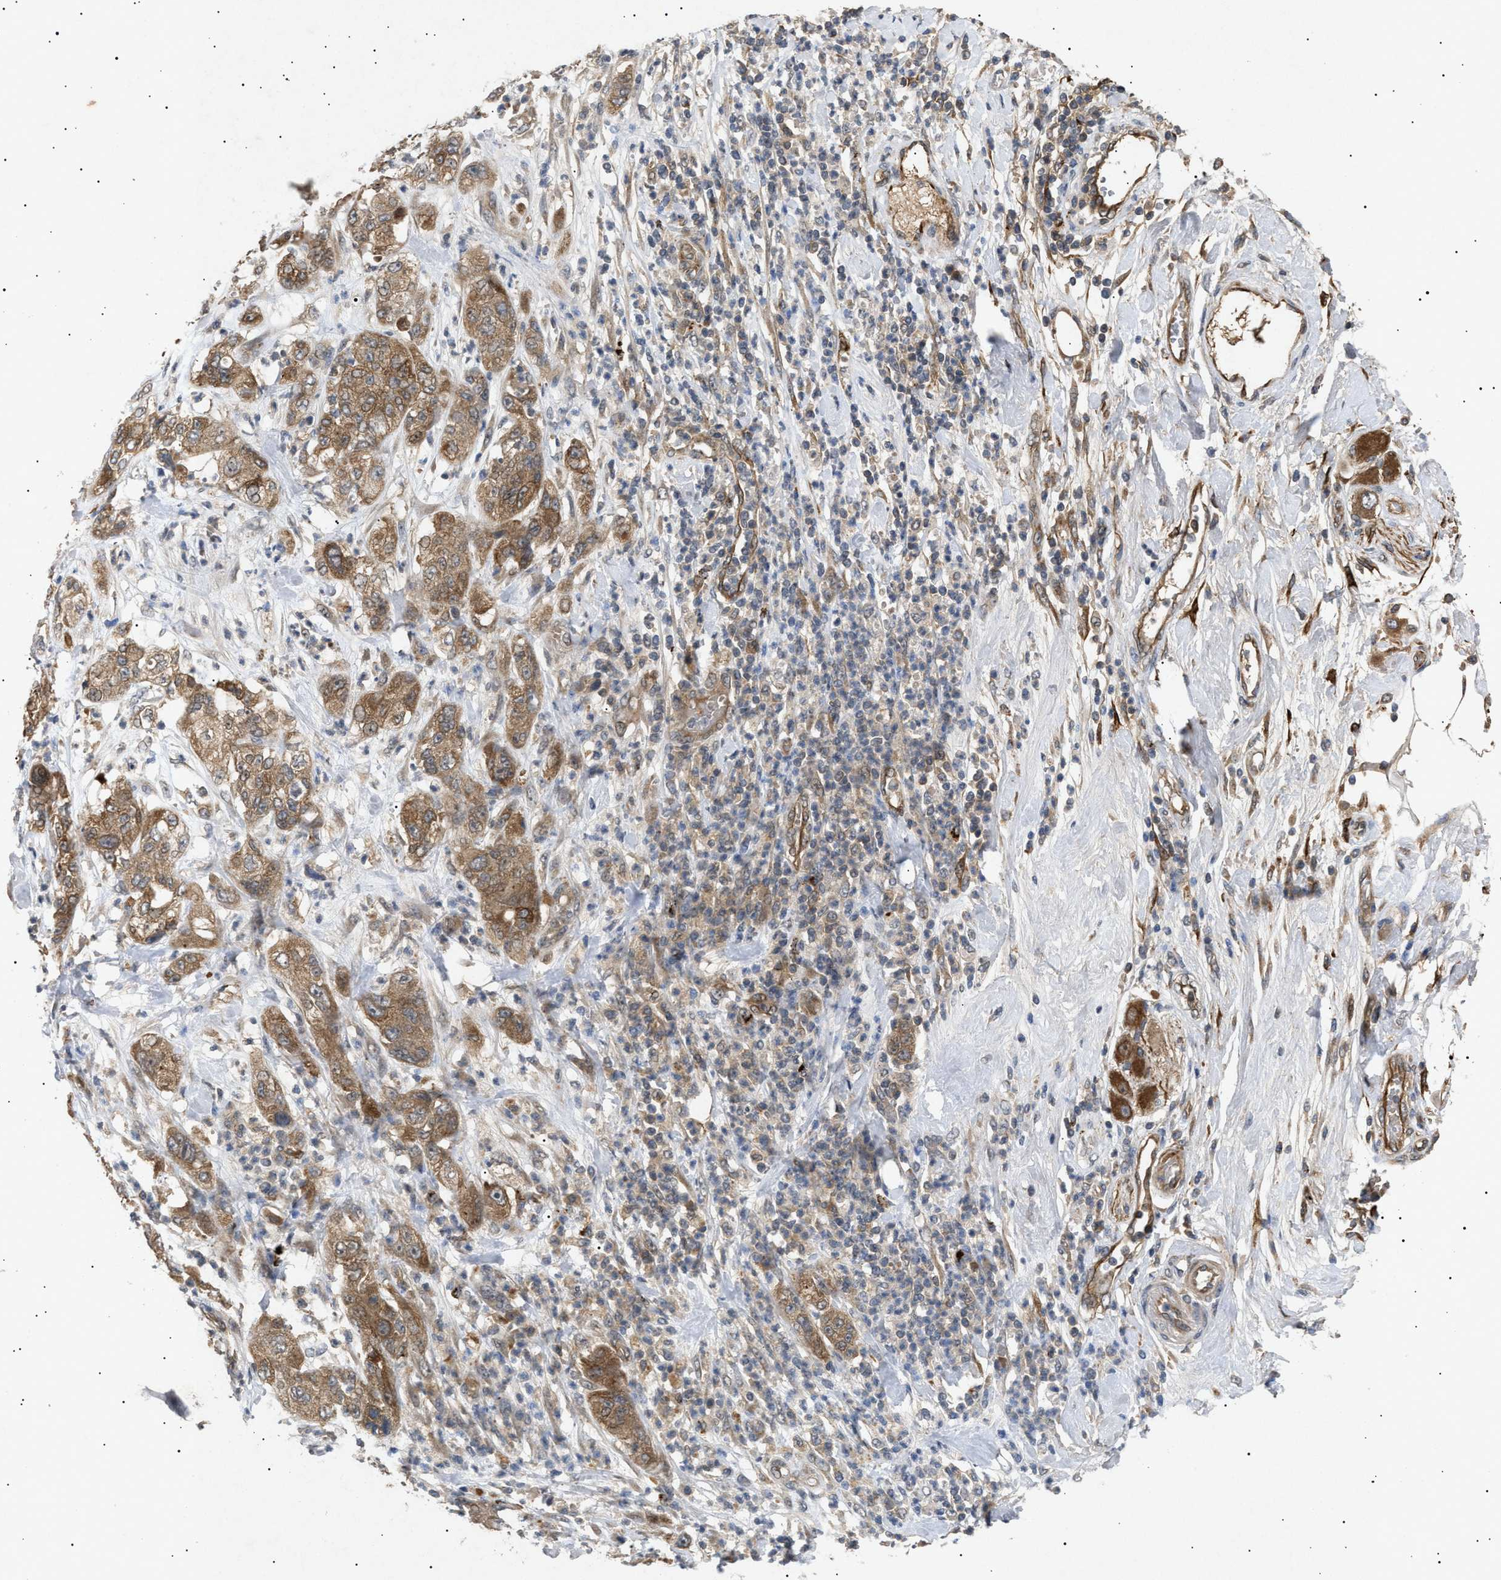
{"staining": {"intensity": "moderate", "quantity": ">75%", "location": "cytoplasmic/membranous"}, "tissue": "pancreatic cancer", "cell_type": "Tumor cells", "image_type": "cancer", "snomed": [{"axis": "morphology", "description": "Adenocarcinoma, NOS"}, {"axis": "topography", "description": "Pancreas"}], "caption": "IHC of pancreatic cancer exhibits medium levels of moderate cytoplasmic/membranous expression in approximately >75% of tumor cells.", "gene": "SIRT5", "patient": {"sex": "female", "age": 78}}